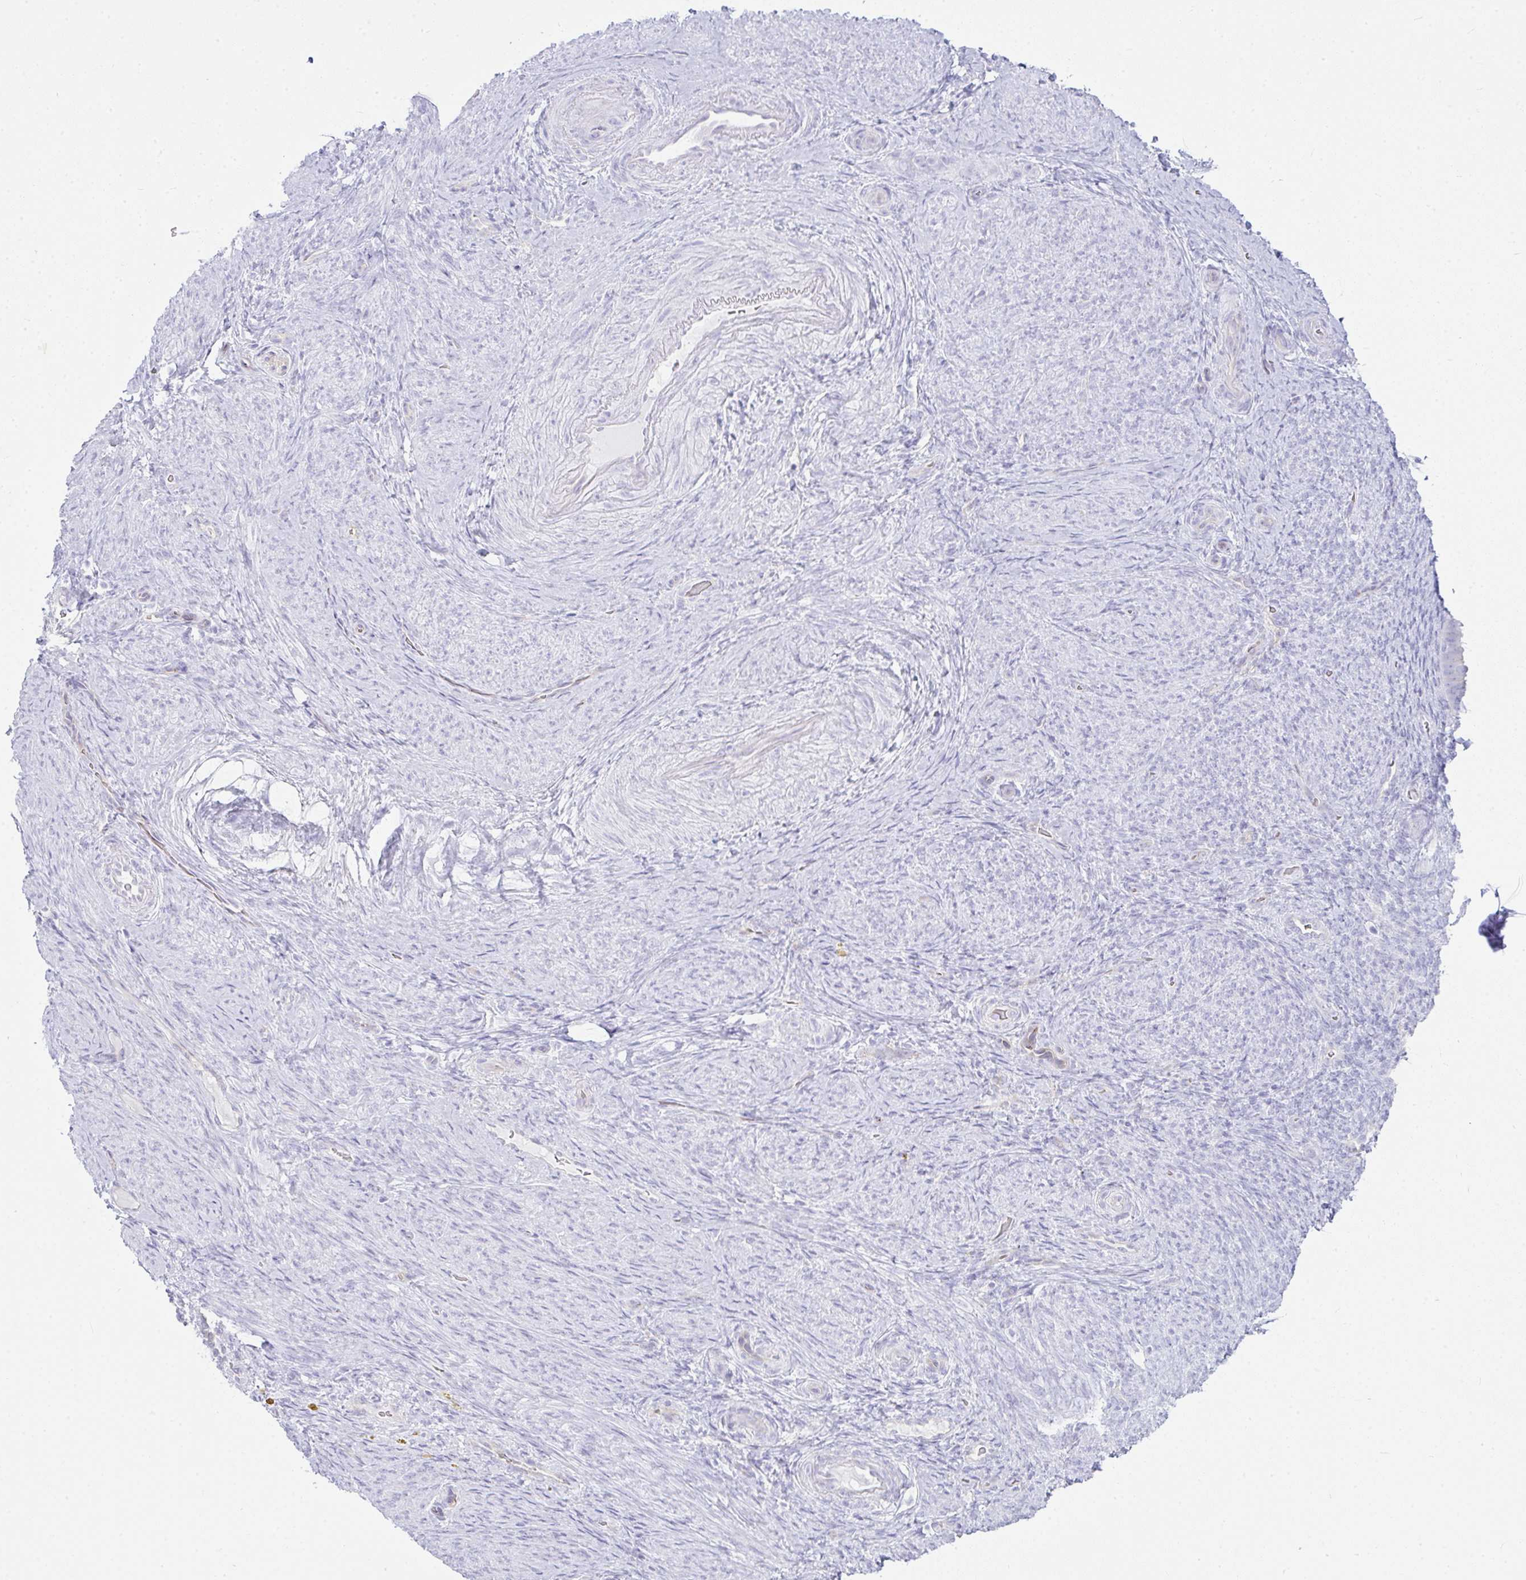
{"staining": {"intensity": "negative", "quantity": "none", "location": "none"}, "tissue": "endometrium", "cell_type": "Cells in endometrial stroma", "image_type": "normal", "snomed": [{"axis": "morphology", "description": "Normal tissue, NOS"}, {"axis": "topography", "description": "Endometrium"}], "caption": "An immunohistochemistry (IHC) micrograph of benign endometrium is shown. There is no staining in cells in endometrial stroma of endometrium. (DAB (3,3'-diaminobenzidine) IHC, high magnification).", "gene": "RASL10A", "patient": {"sex": "female", "age": 34}}